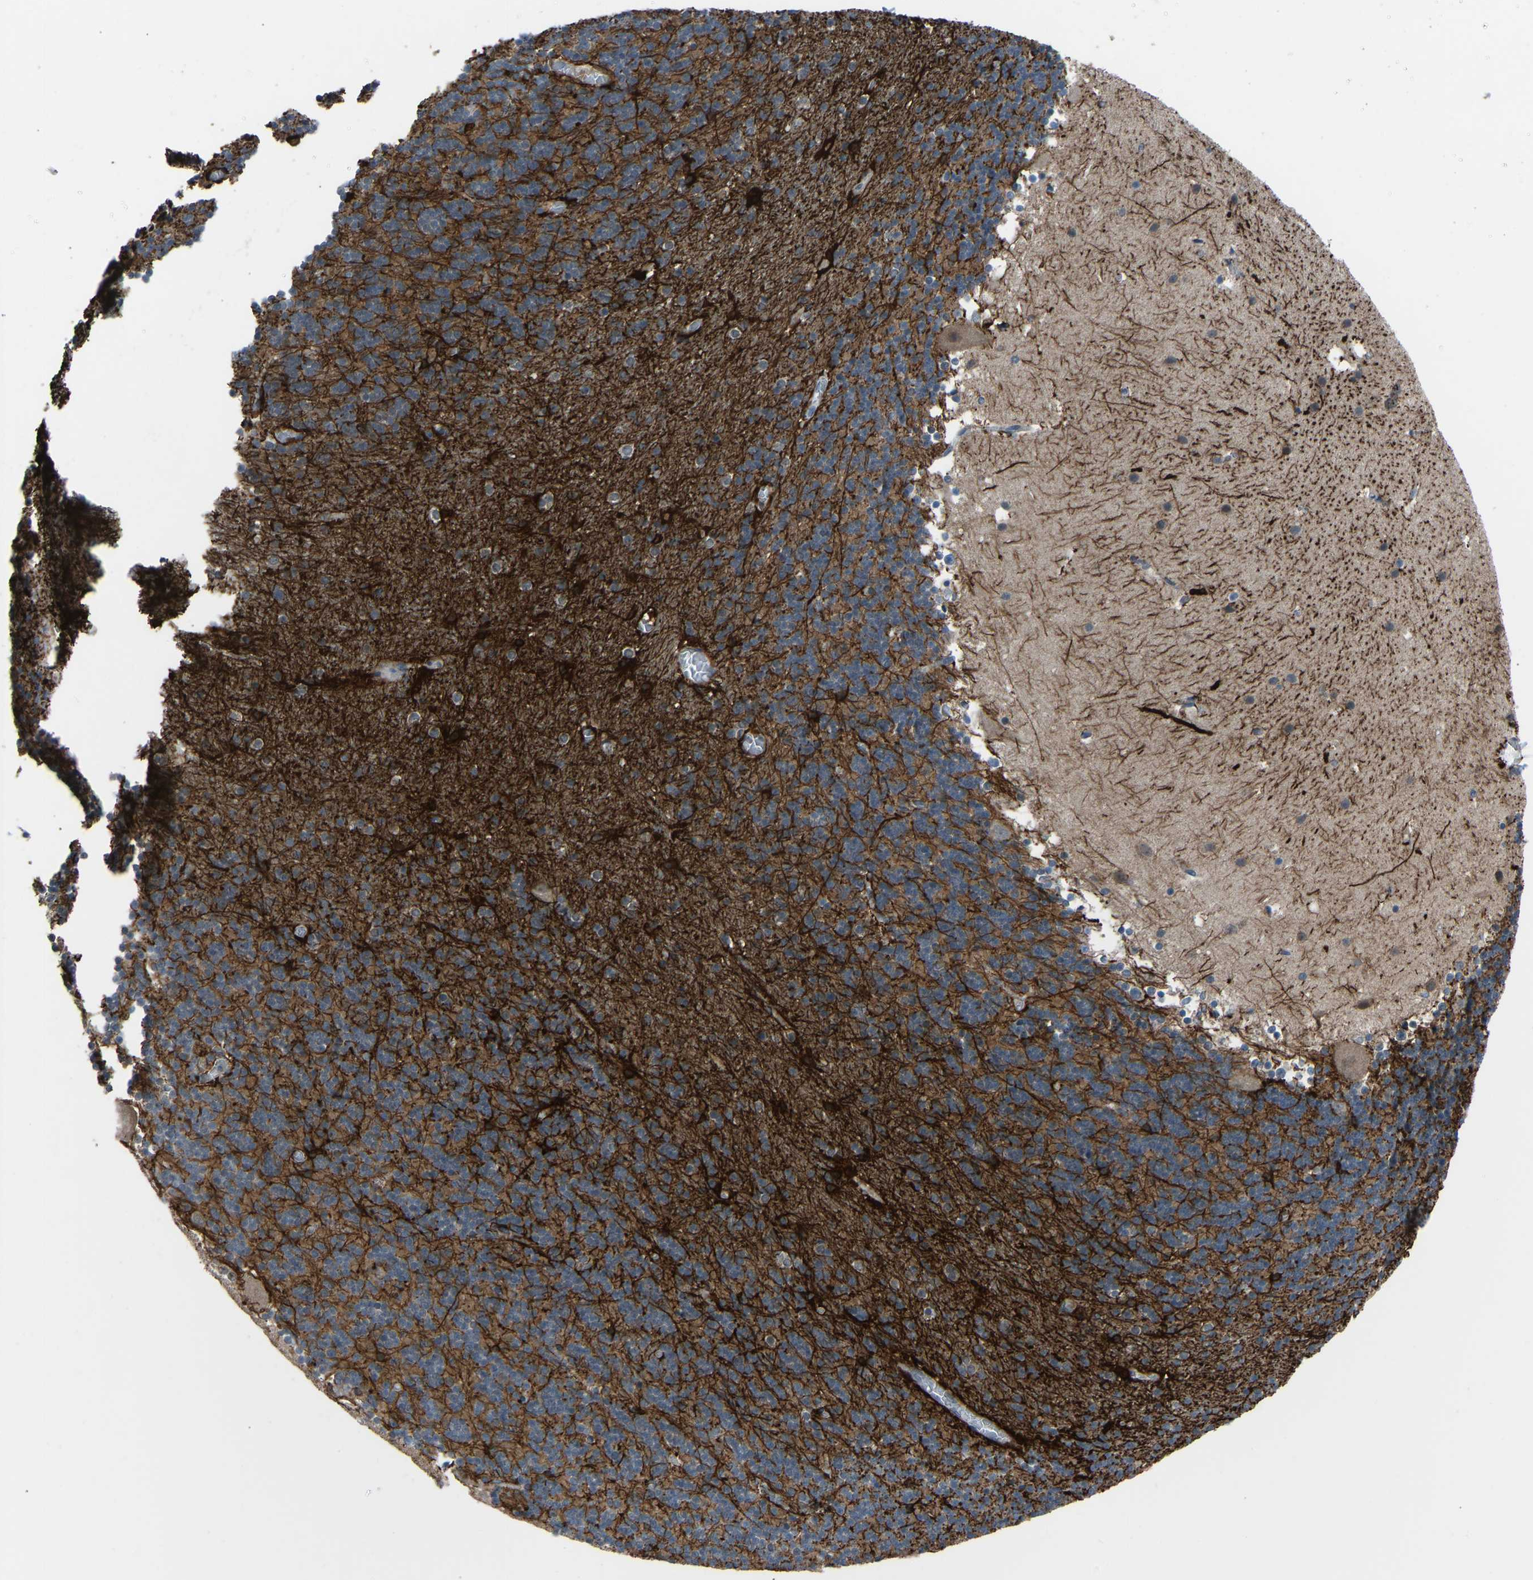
{"staining": {"intensity": "strong", "quantity": "<25%", "location": "cytoplasmic/membranous"}, "tissue": "cerebellum", "cell_type": "Cells in granular layer", "image_type": "normal", "snomed": [{"axis": "morphology", "description": "Normal tissue, NOS"}, {"axis": "topography", "description": "Cerebellum"}], "caption": "IHC of unremarkable human cerebellum reveals medium levels of strong cytoplasmic/membranous expression in about <25% of cells in granular layer.", "gene": "CDK2AP1", "patient": {"sex": "male", "age": 45}}